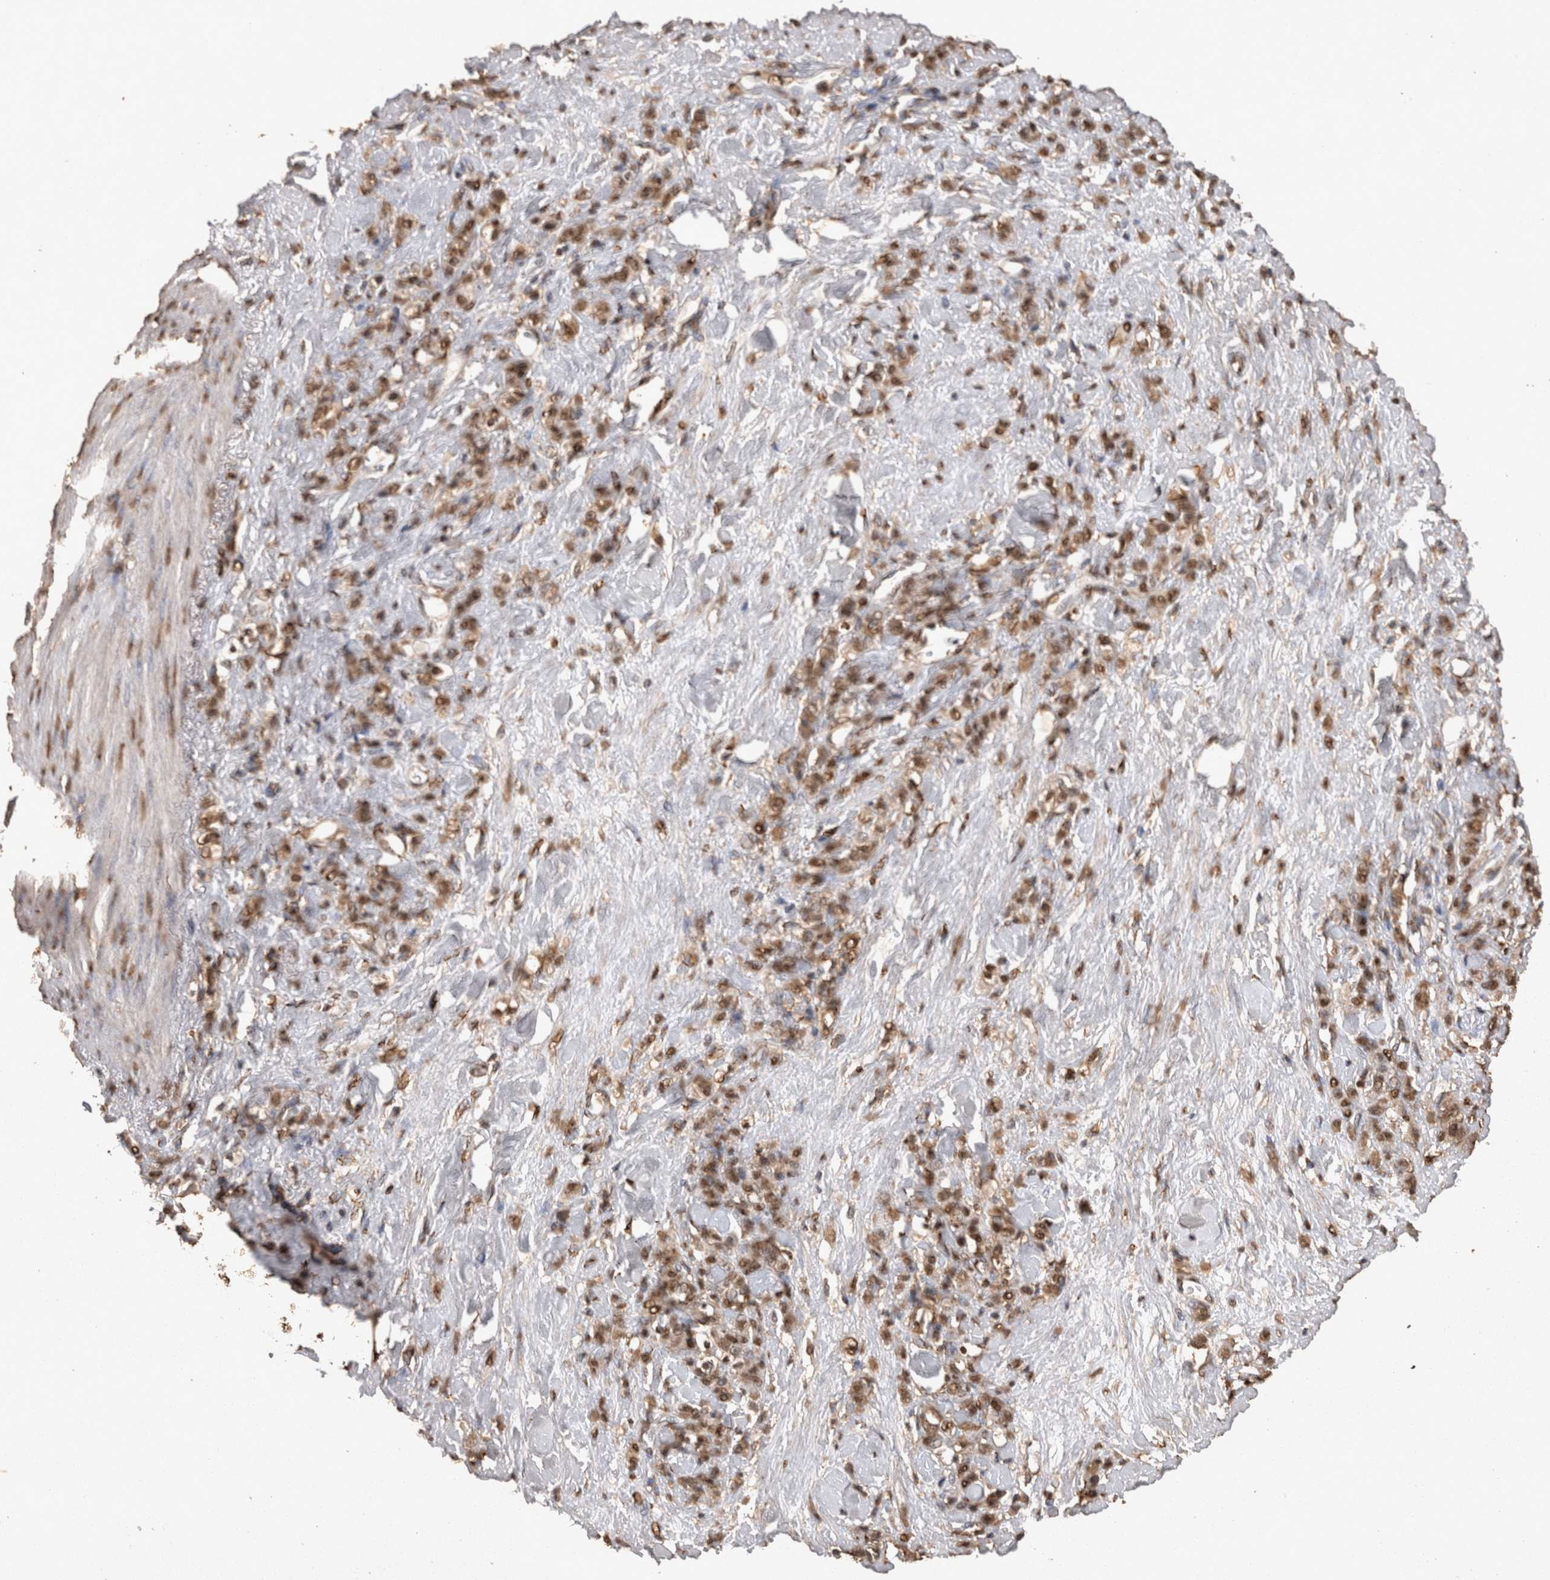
{"staining": {"intensity": "moderate", "quantity": ">75%", "location": "nuclear"}, "tissue": "stomach cancer", "cell_type": "Tumor cells", "image_type": "cancer", "snomed": [{"axis": "morphology", "description": "Adenocarcinoma, NOS"}, {"axis": "topography", "description": "Stomach"}], "caption": "Stomach cancer (adenocarcinoma) tissue demonstrates moderate nuclear expression in approximately >75% of tumor cells", "gene": "OAS2", "patient": {"sex": "male", "age": 82}}